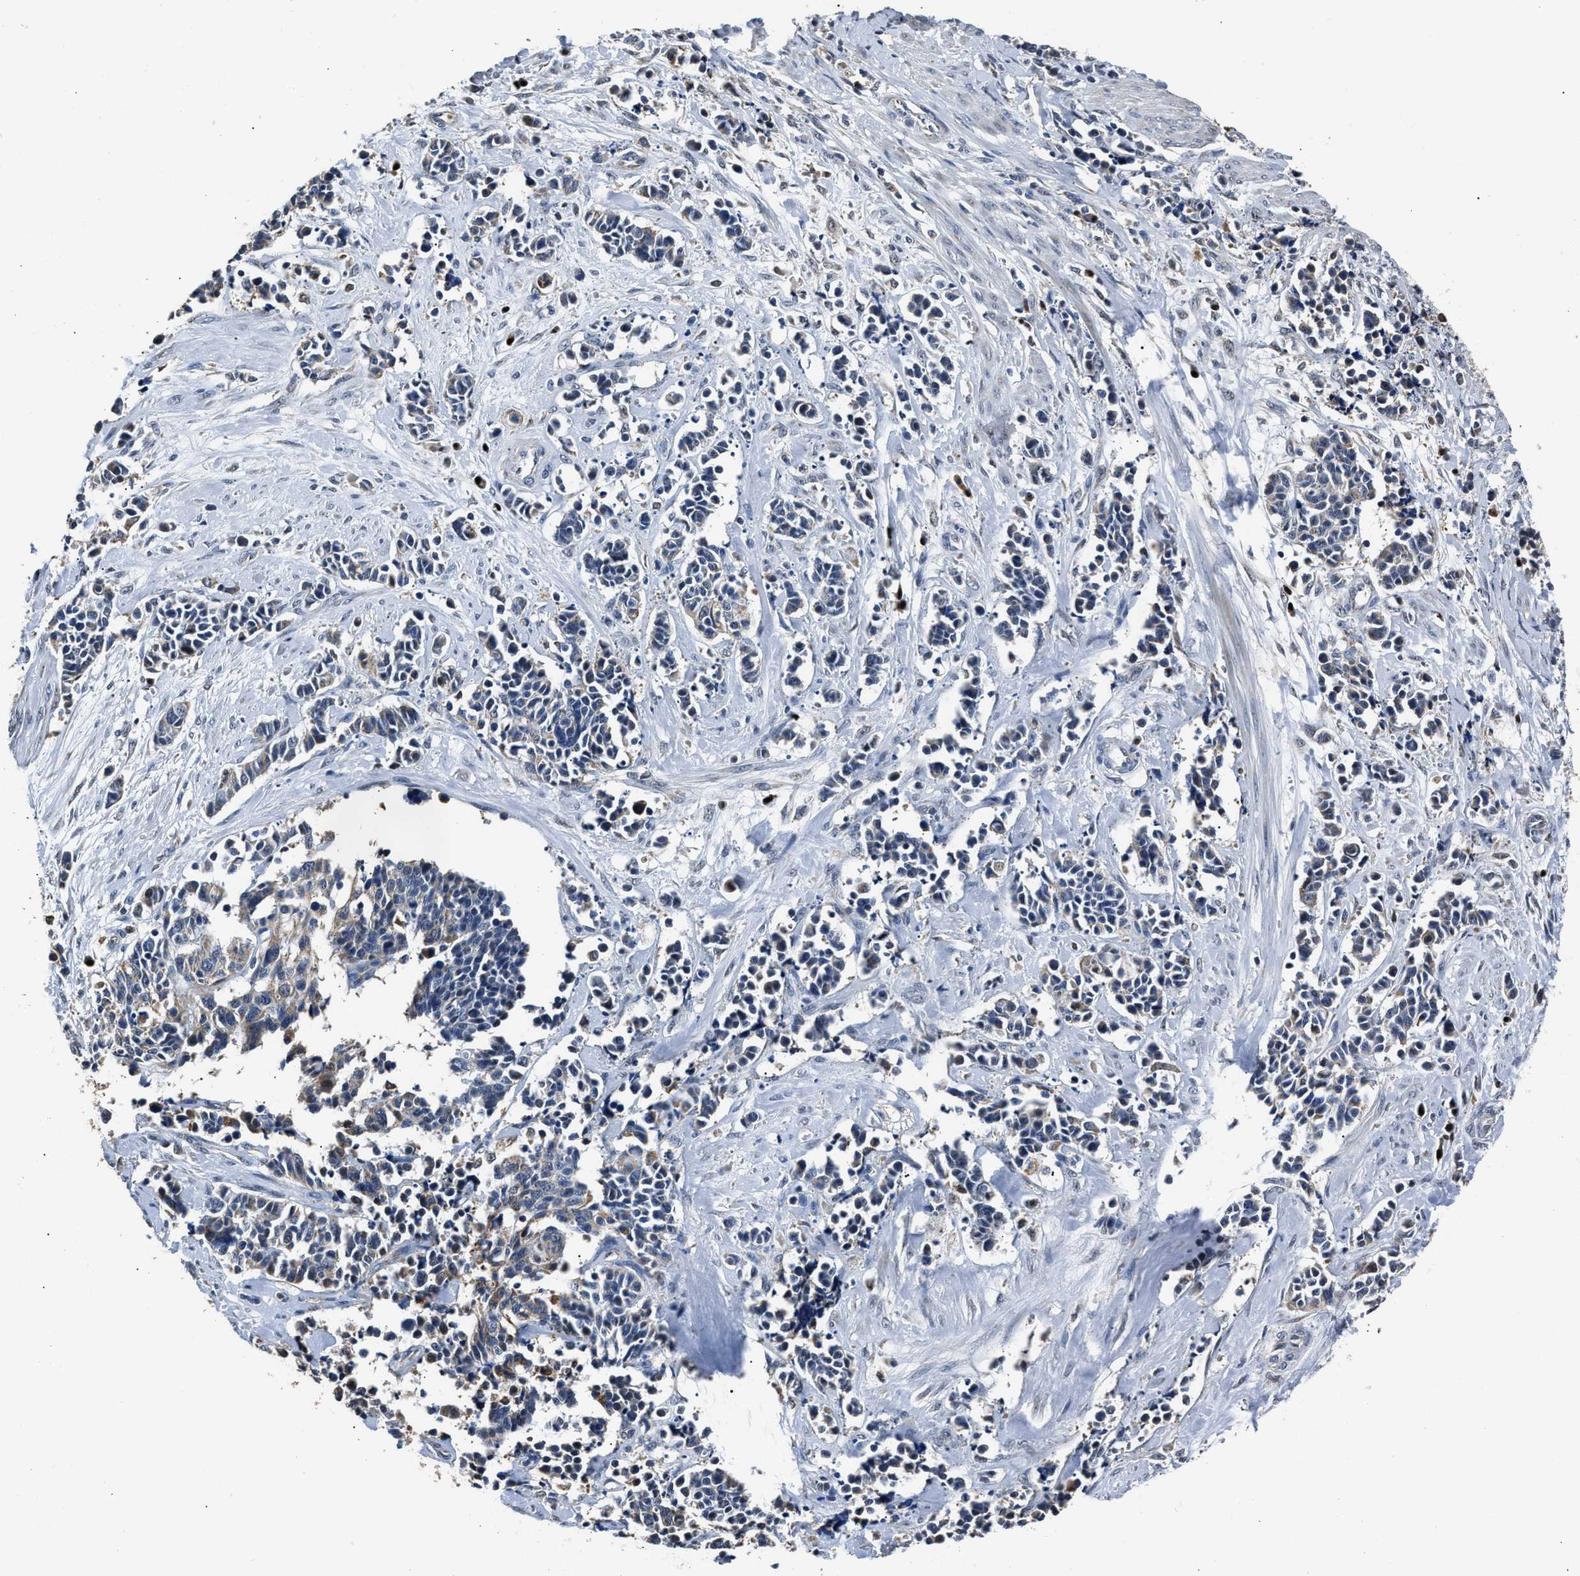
{"staining": {"intensity": "moderate", "quantity": "<25%", "location": "cytoplasmic/membranous"}, "tissue": "cervical cancer", "cell_type": "Tumor cells", "image_type": "cancer", "snomed": [{"axis": "morphology", "description": "Squamous cell carcinoma, NOS"}, {"axis": "topography", "description": "Cervix"}], "caption": "Immunohistochemical staining of cervical cancer shows low levels of moderate cytoplasmic/membranous positivity in approximately <25% of tumor cells. Using DAB (brown) and hematoxylin (blue) stains, captured at high magnification using brightfield microscopy.", "gene": "NSUN5", "patient": {"sex": "female", "age": 35}}